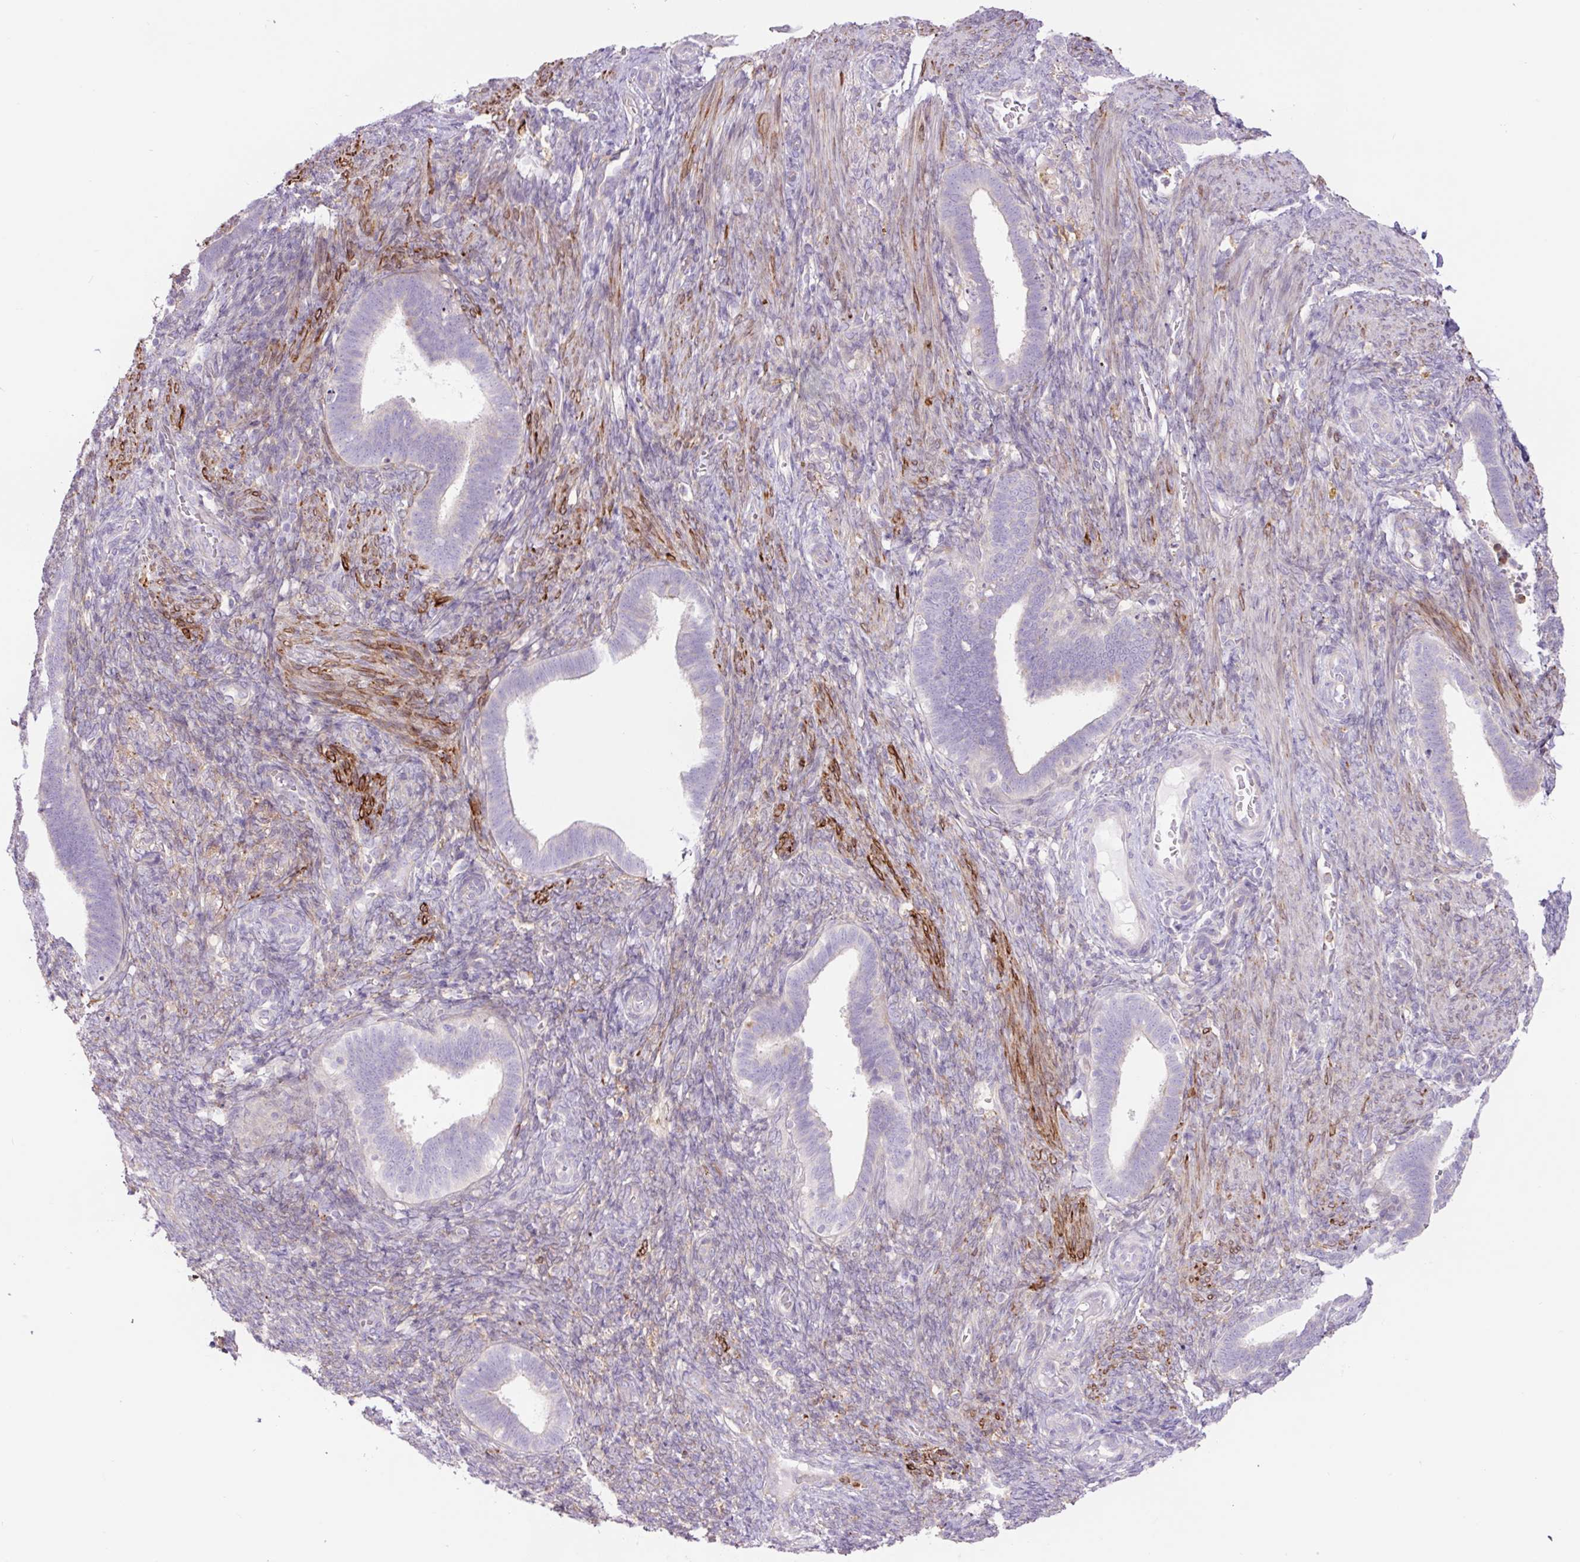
{"staining": {"intensity": "strong", "quantity": "<25%", "location": "cytoplasmic/membranous"}, "tissue": "endometrium", "cell_type": "Cells in endometrial stroma", "image_type": "normal", "snomed": [{"axis": "morphology", "description": "Normal tissue, NOS"}, {"axis": "topography", "description": "Endometrium"}], "caption": "Normal endometrium was stained to show a protein in brown. There is medium levels of strong cytoplasmic/membranous expression in about <25% of cells in endometrial stroma. The staining was performed using DAB (3,3'-diaminobenzidine), with brown indicating positive protein expression. Nuclei are stained blue with hematoxylin.", "gene": "SH2D6", "patient": {"sex": "female", "age": 34}}